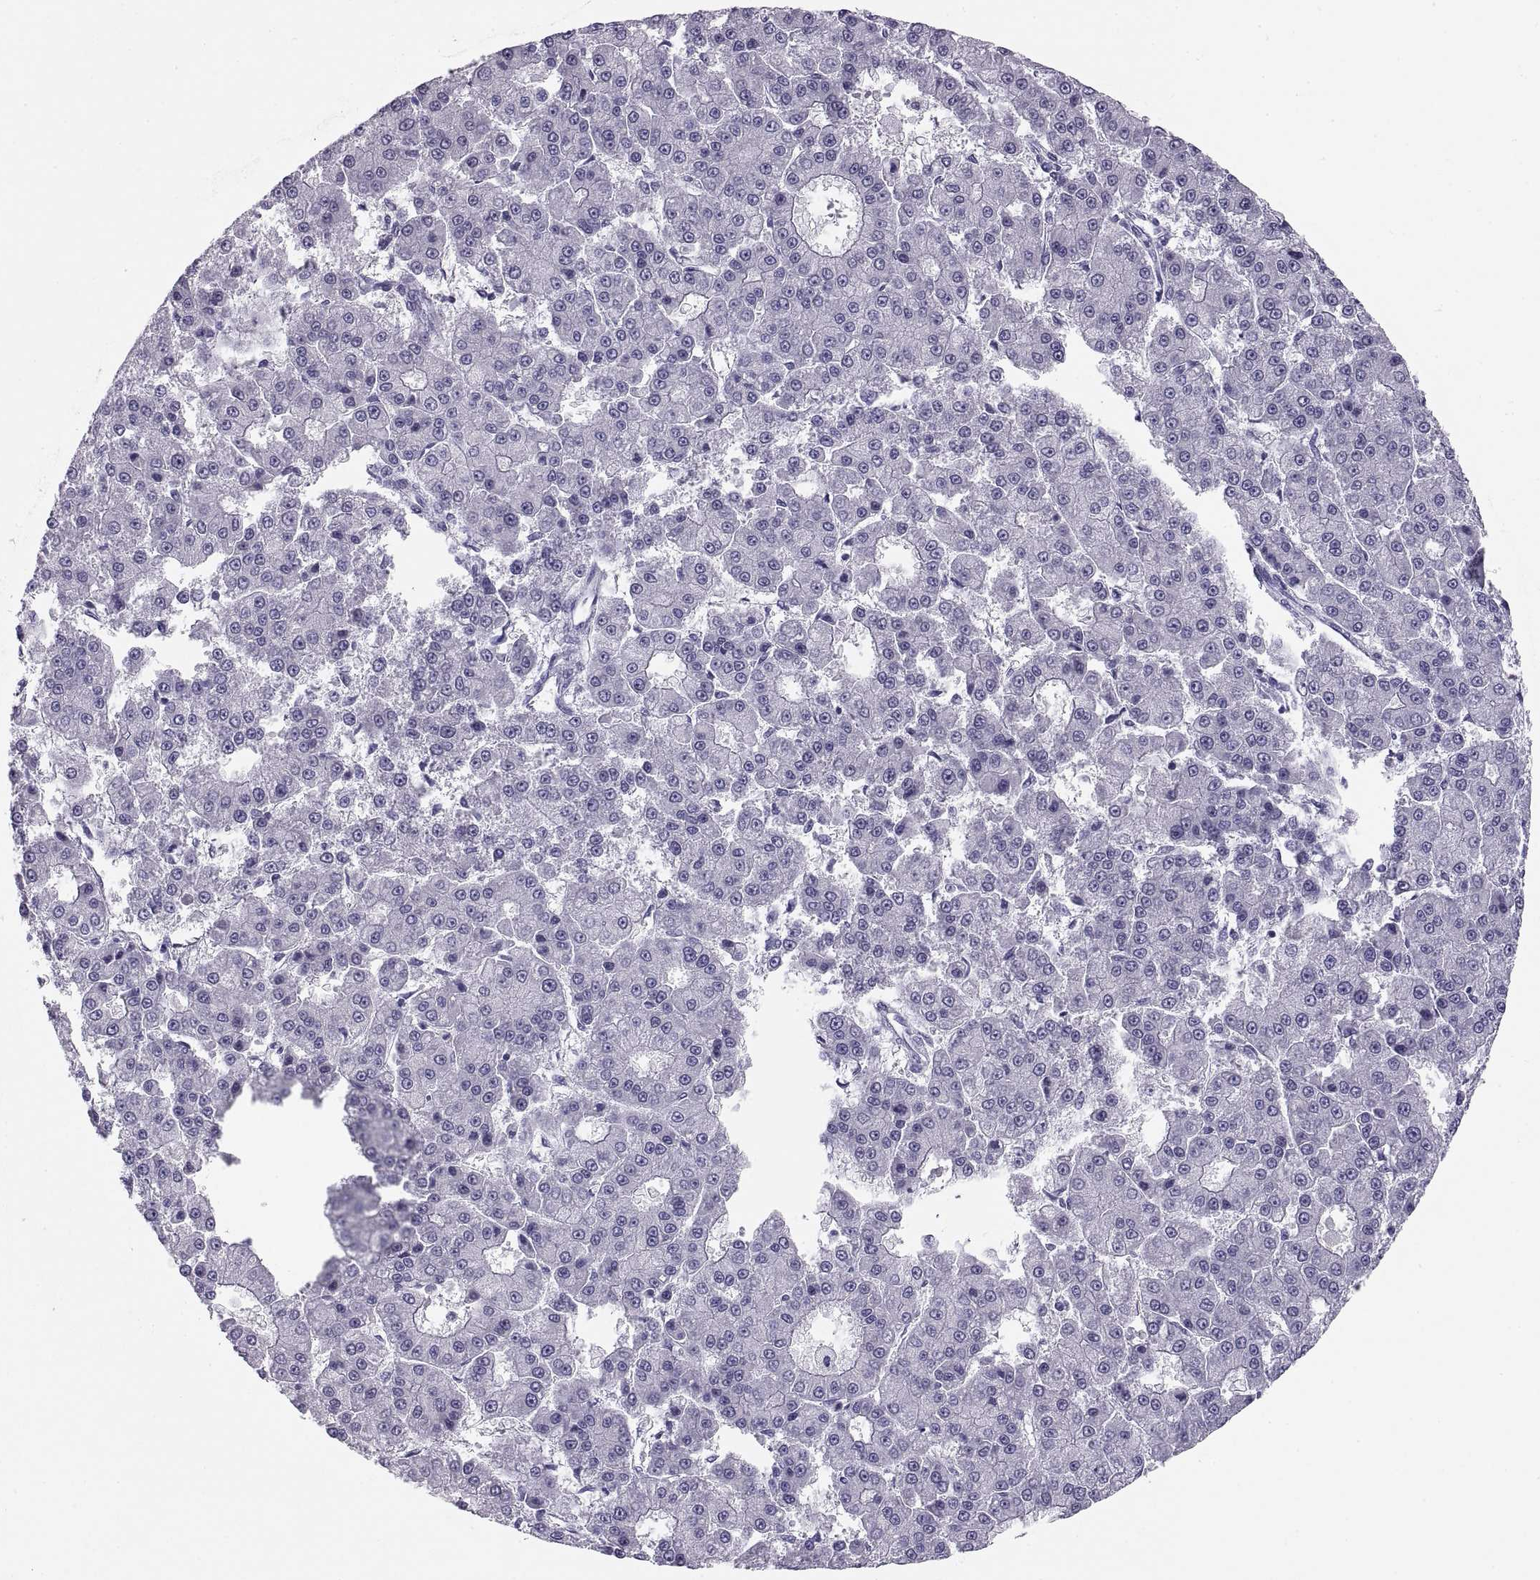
{"staining": {"intensity": "negative", "quantity": "none", "location": "none"}, "tissue": "liver cancer", "cell_type": "Tumor cells", "image_type": "cancer", "snomed": [{"axis": "morphology", "description": "Carcinoma, Hepatocellular, NOS"}, {"axis": "topography", "description": "Liver"}], "caption": "High power microscopy histopathology image of an immunohistochemistry (IHC) micrograph of liver hepatocellular carcinoma, revealing no significant positivity in tumor cells.", "gene": "PAX2", "patient": {"sex": "male", "age": 70}}